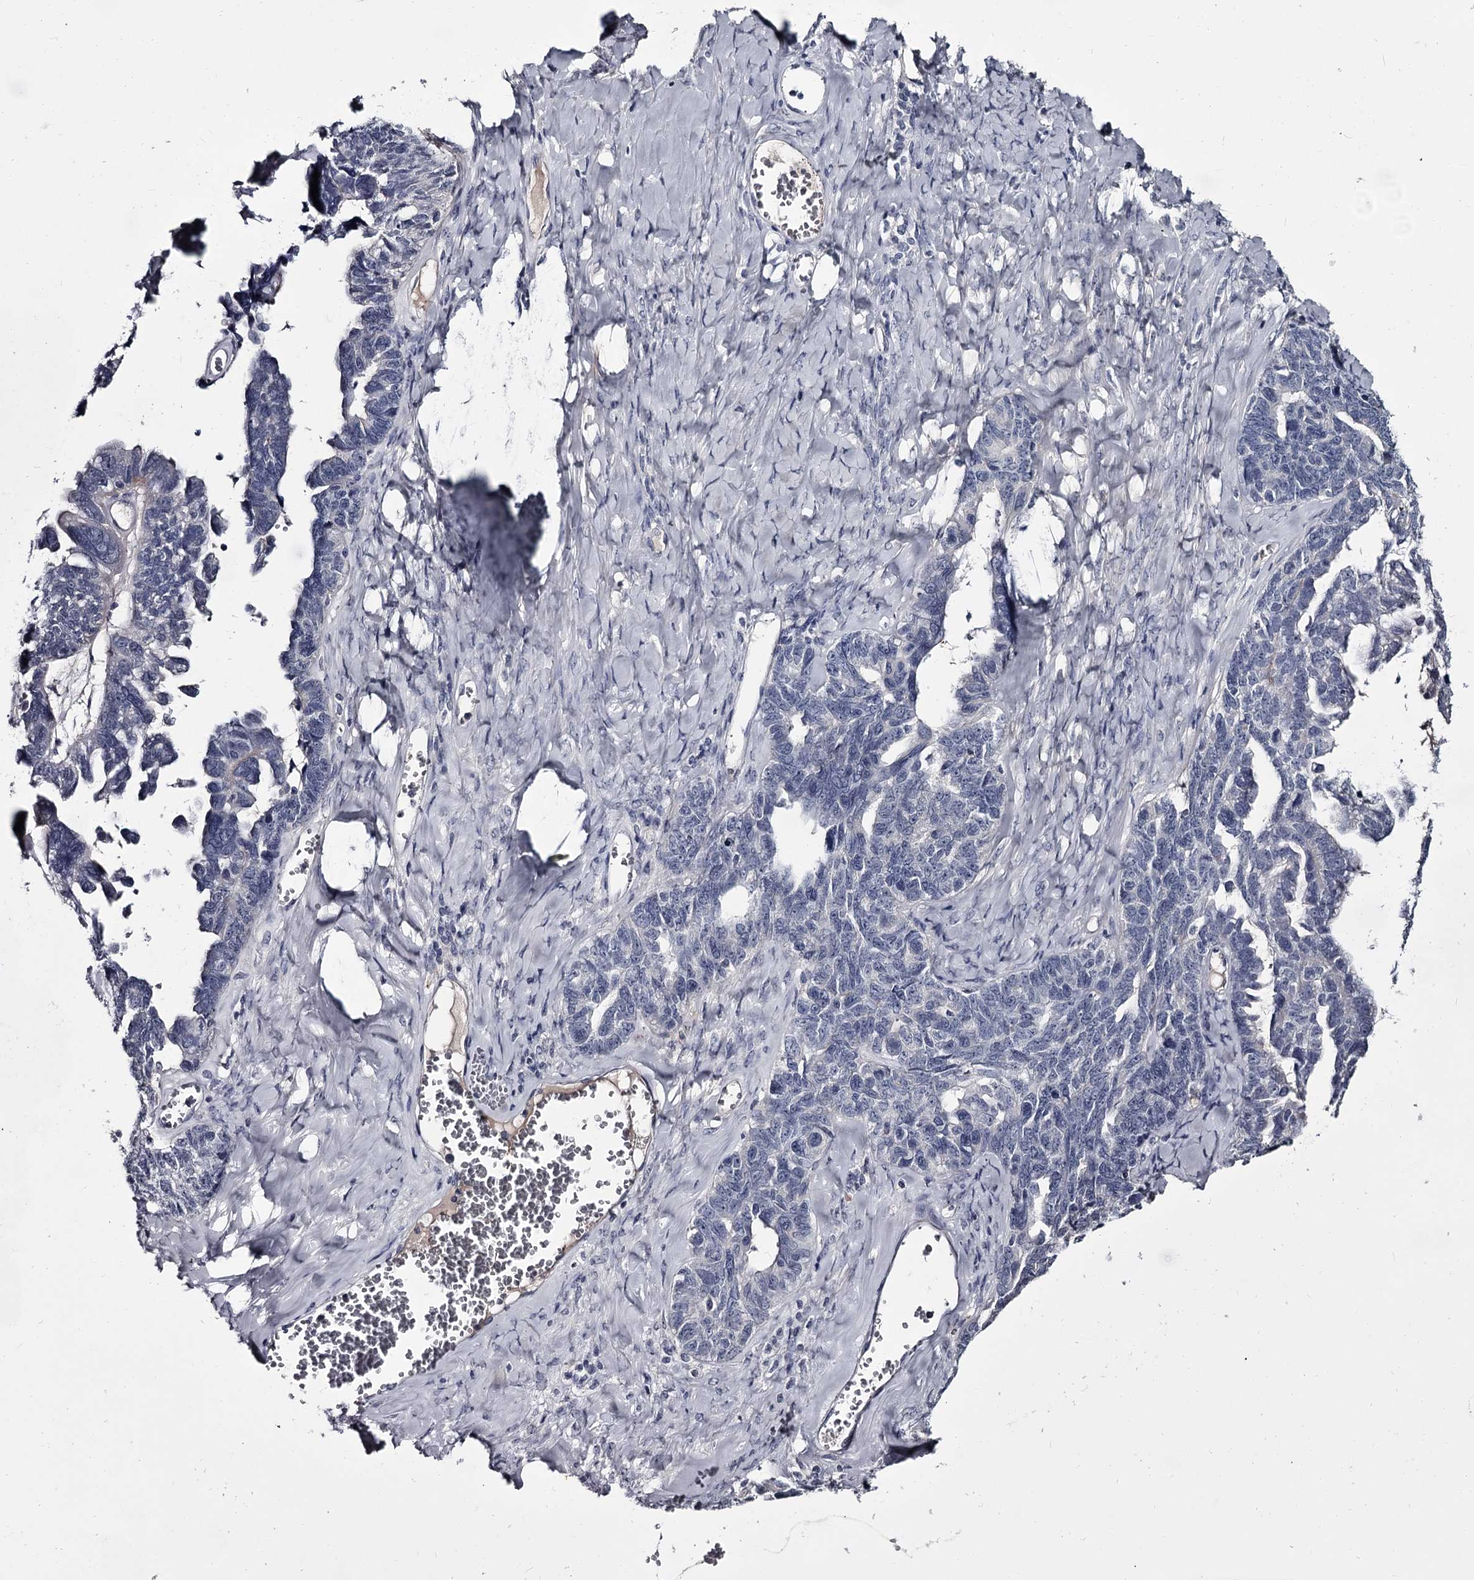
{"staining": {"intensity": "negative", "quantity": "none", "location": "none"}, "tissue": "ovarian cancer", "cell_type": "Tumor cells", "image_type": "cancer", "snomed": [{"axis": "morphology", "description": "Cystadenocarcinoma, serous, NOS"}, {"axis": "topography", "description": "Ovary"}], "caption": "High magnification brightfield microscopy of ovarian cancer (serous cystadenocarcinoma) stained with DAB (3,3'-diaminobenzidine) (brown) and counterstained with hematoxylin (blue): tumor cells show no significant expression.", "gene": "DAO", "patient": {"sex": "female", "age": 79}}